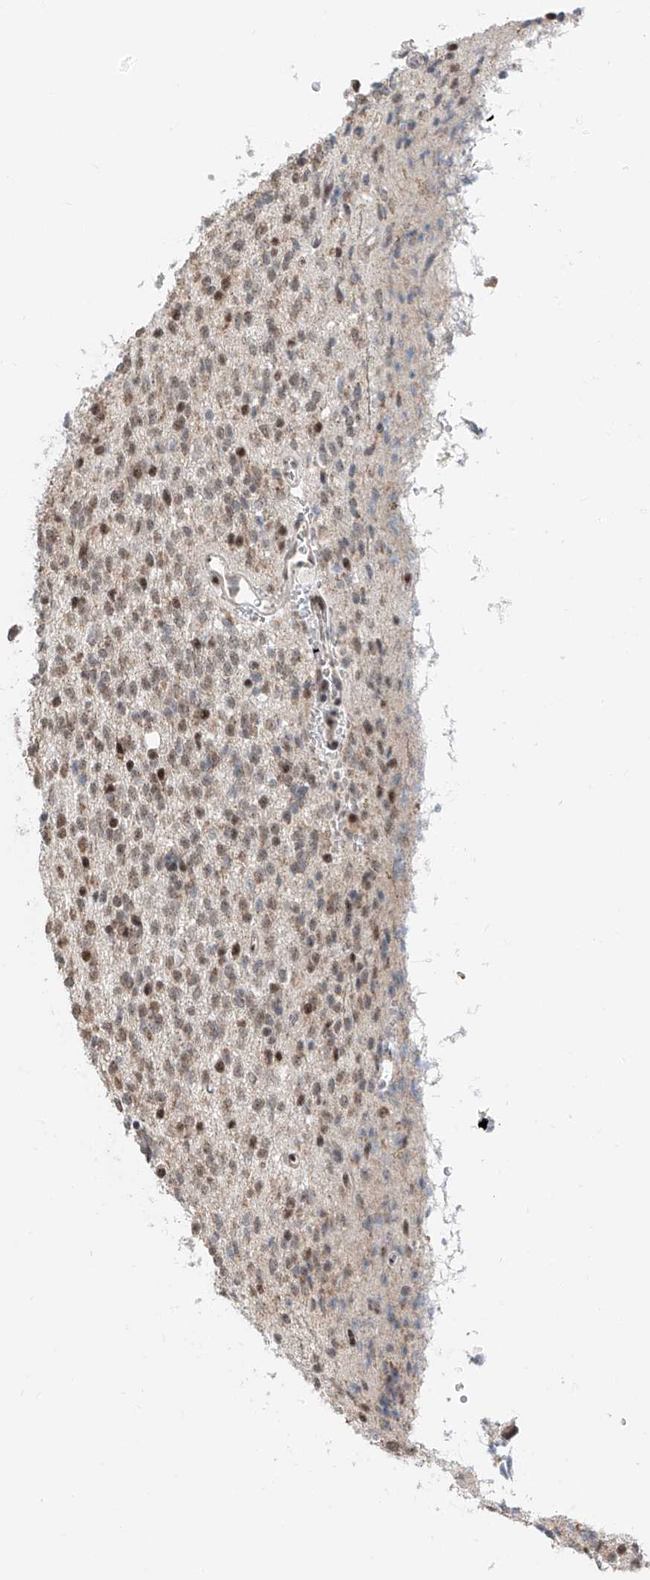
{"staining": {"intensity": "moderate", "quantity": "25%-75%", "location": "nuclear"}, "tissue": "glioma", "cell_type": "Tumor cells", "image_type": "cancer", "snomed": [{"axis": "morphology", "description": "Glioma, malignant, High grade"}, {"axis": "topography", "description": "Brain"}], "caption": "Malignant high-grade glioma stained with DAB (3,3'-diaminobenzidine) immunohistochemistry shows medium levels of moderate nuclear staining in about 25%-75% of tumor cells. The protein is stained brown, and the nuclei are stained in blue (DAB IHC with brightfield microscopy, high magnification).", "gene": "SDE2", "patient": {"sex": "male", "age": 34}}